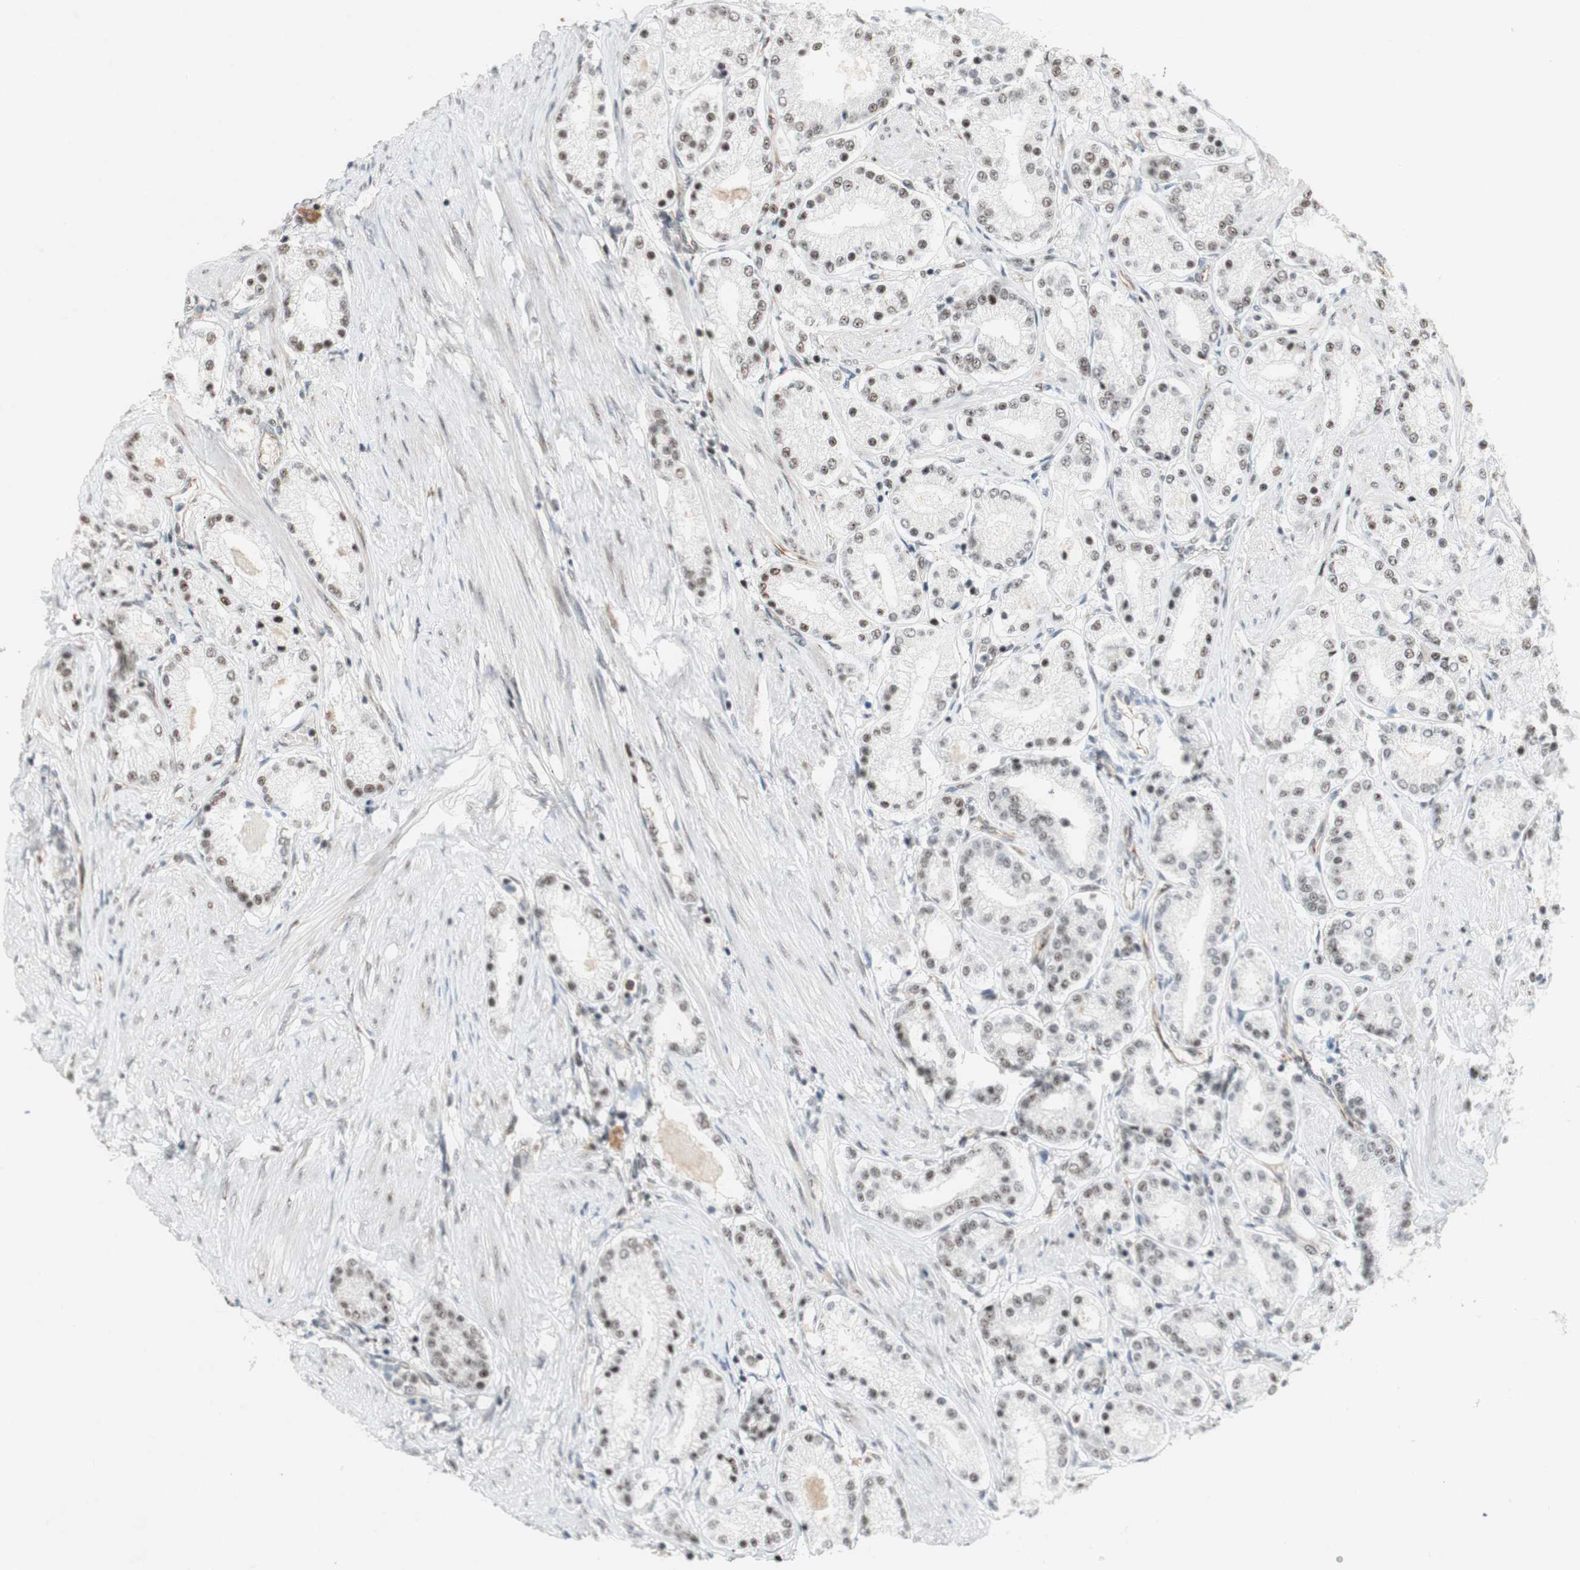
{"staining": {"intensity": "weak", "quantity": "25%-75%", "location": "nuclear"}, "tissue": "prostate cancer", "cell_type": "Tumor cells", "image_type": "cancer", "snomed": [{"axis": "morphology", "description": "Adenocarcinoma, Low grade"}, {"axis": "topography", "description": "Prostate"}], "caption": "Immunohistochemistry (IHC) of human prostate adenocarcinoma (low-grade) displays low levels of weak nuclear positivity in about 25%-75% of tumor cells. (Brightfield microscopy of DAB IHC at high magnification).", "gene": "SAP18", "patient": {"sex": "male", "age": 63}}